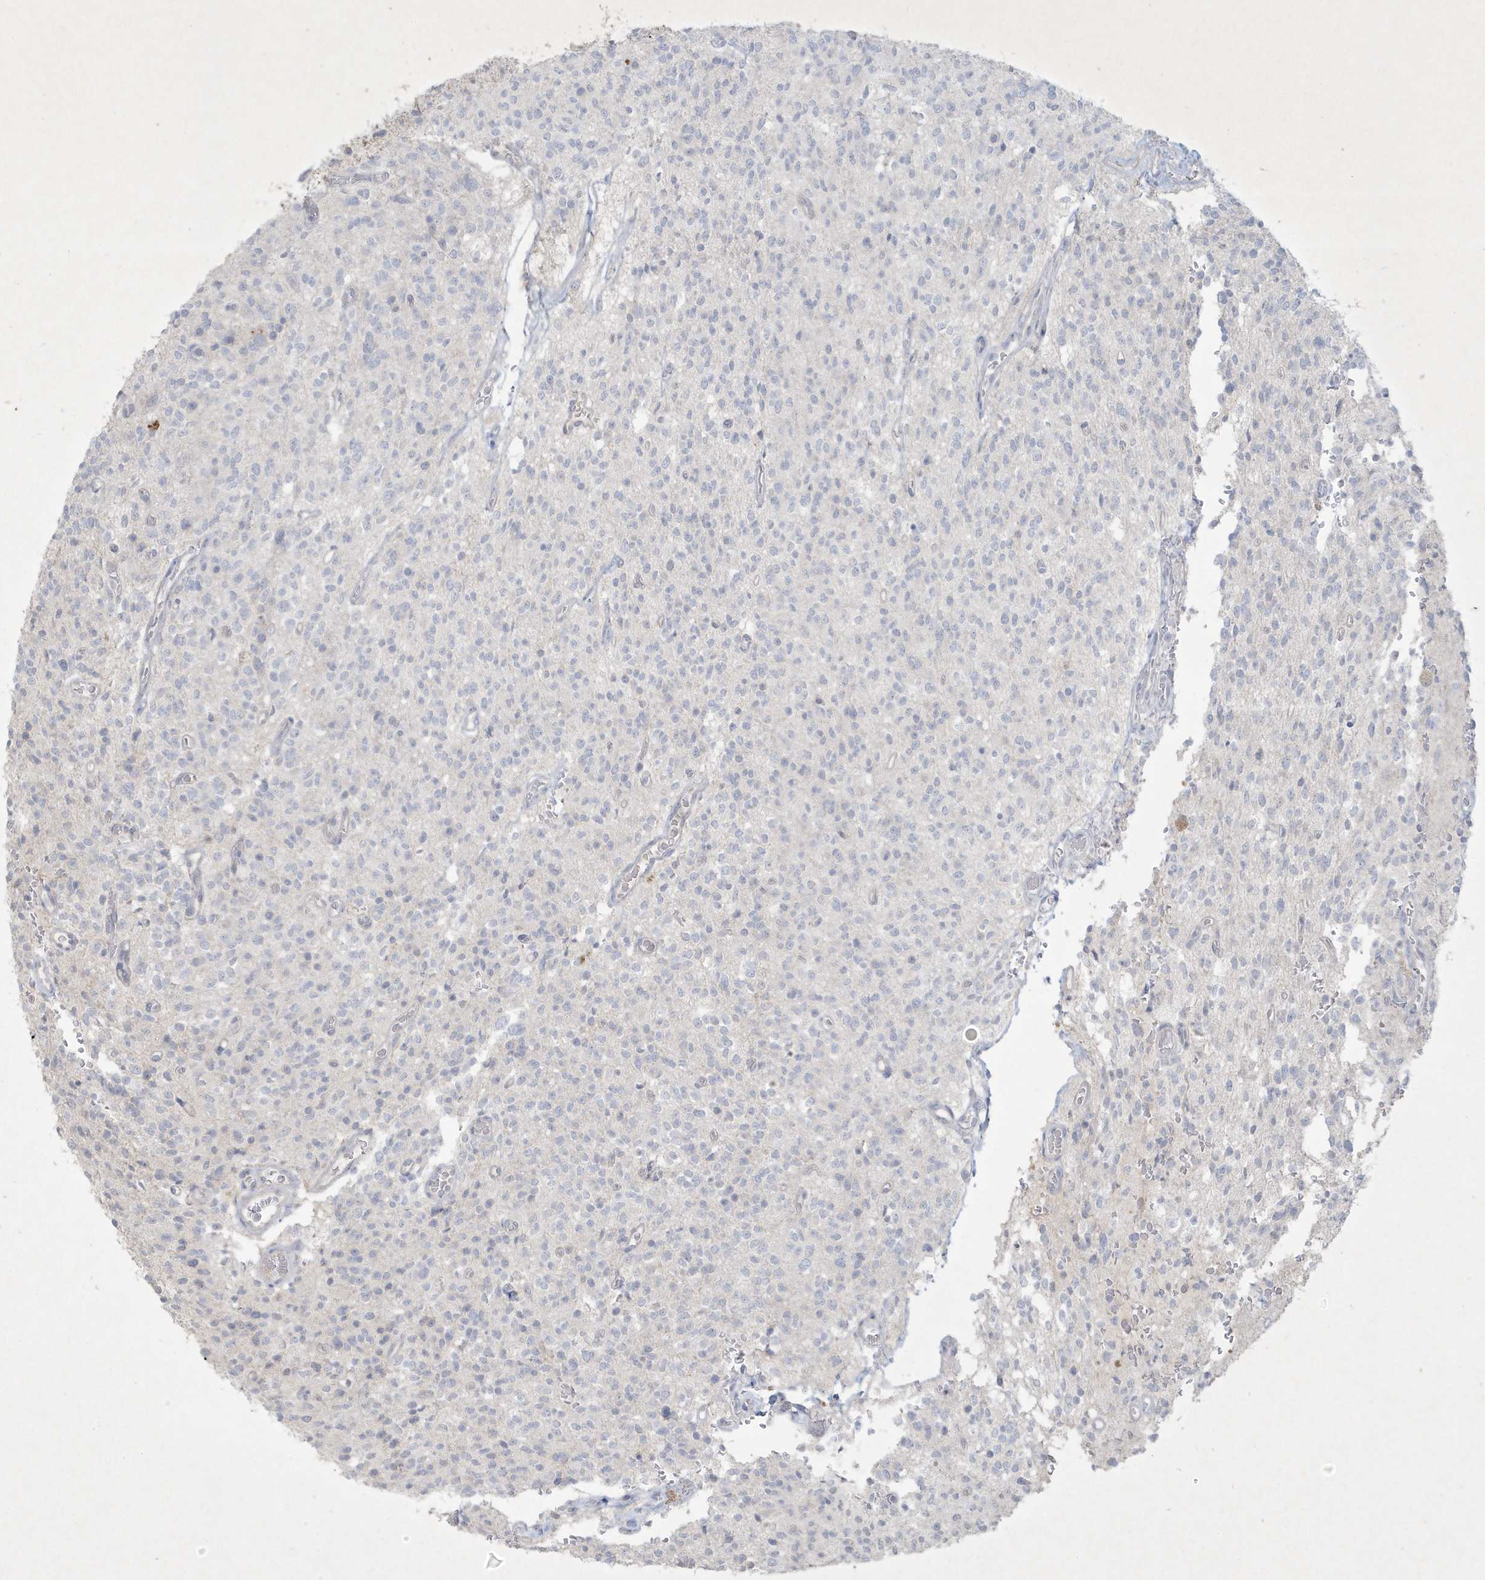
{"staining": {"intensity": "negative", "quantity": "none", "location": "none"}, "tissue": "glioma", "cell_type": "Tumor cells", "image_type": "cancer", "snomed": [{"axis": "morphology", "description": "Glioma, malignant, High grade"}, {"axis": "topography", "description": "Brain"}], "caption": "Immunohistochemical staining of malignant high-grade glioma reveals no significant staining in tumor cells.", "gene": "CCDC24", "patient": {"sex": "male", "age": 34}}